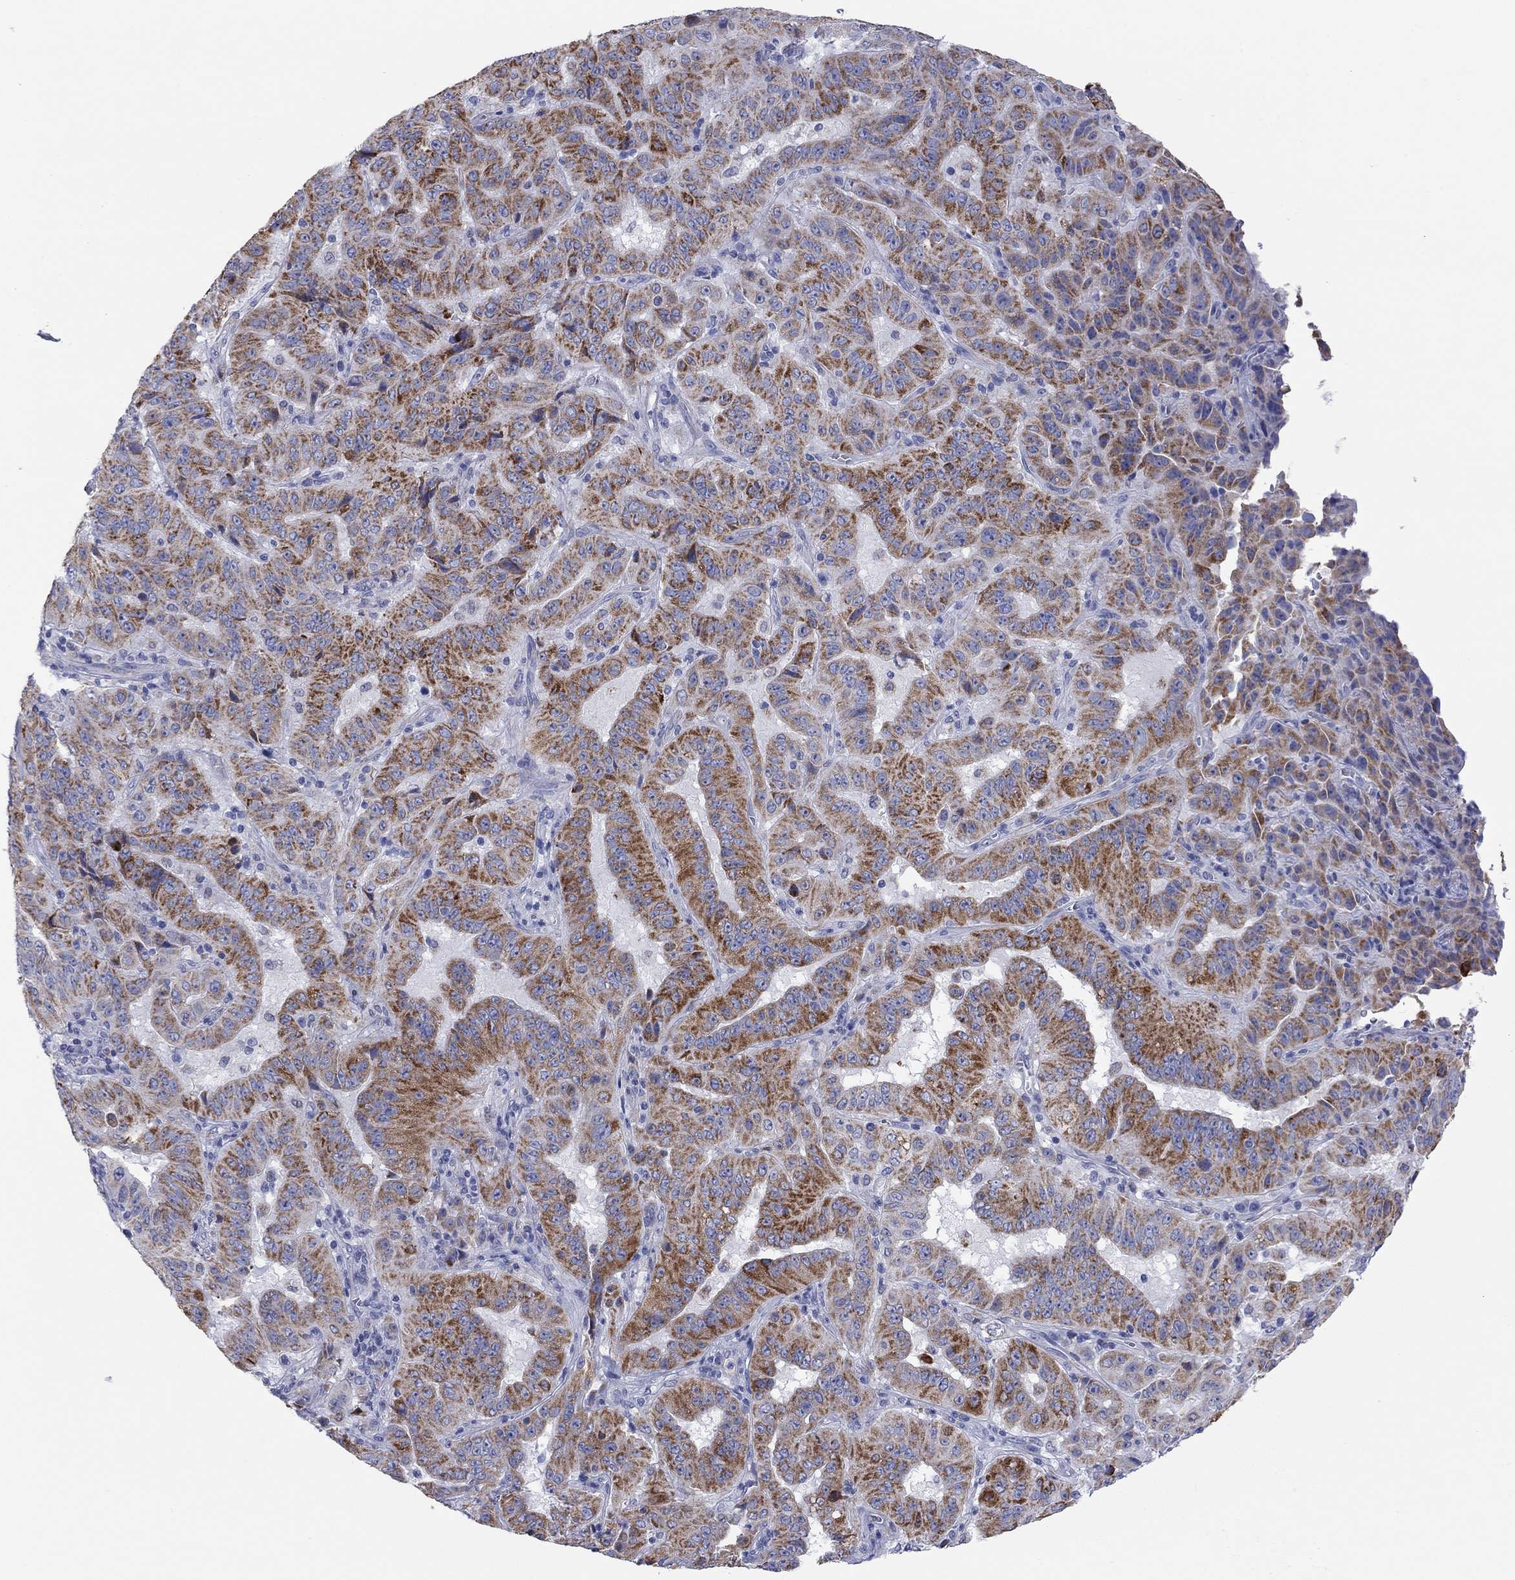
{"staining": {"intensity": "strong", "quantity": "25%-75%", "location": "cytoplasmic/membranous"}, "tissue": "pancreatic cancer", "cell_type": "Tumor cells", "image_type": "cancer", "snomed": [{"axis": "morphology", "description": "Adenocarcinoma, NOS"}, {"axis": "topography", "description": "Pancreas"}], "caption": "This micrograph shows immunohistochemistry staining of human pancreatic cancer (adenocarcinoma), with high strong cytoplasmic/membranous staining in about 25%-75% of tumor cells.", "gene": "MGST3", "patient": {"sex": "male", "age": 63}}